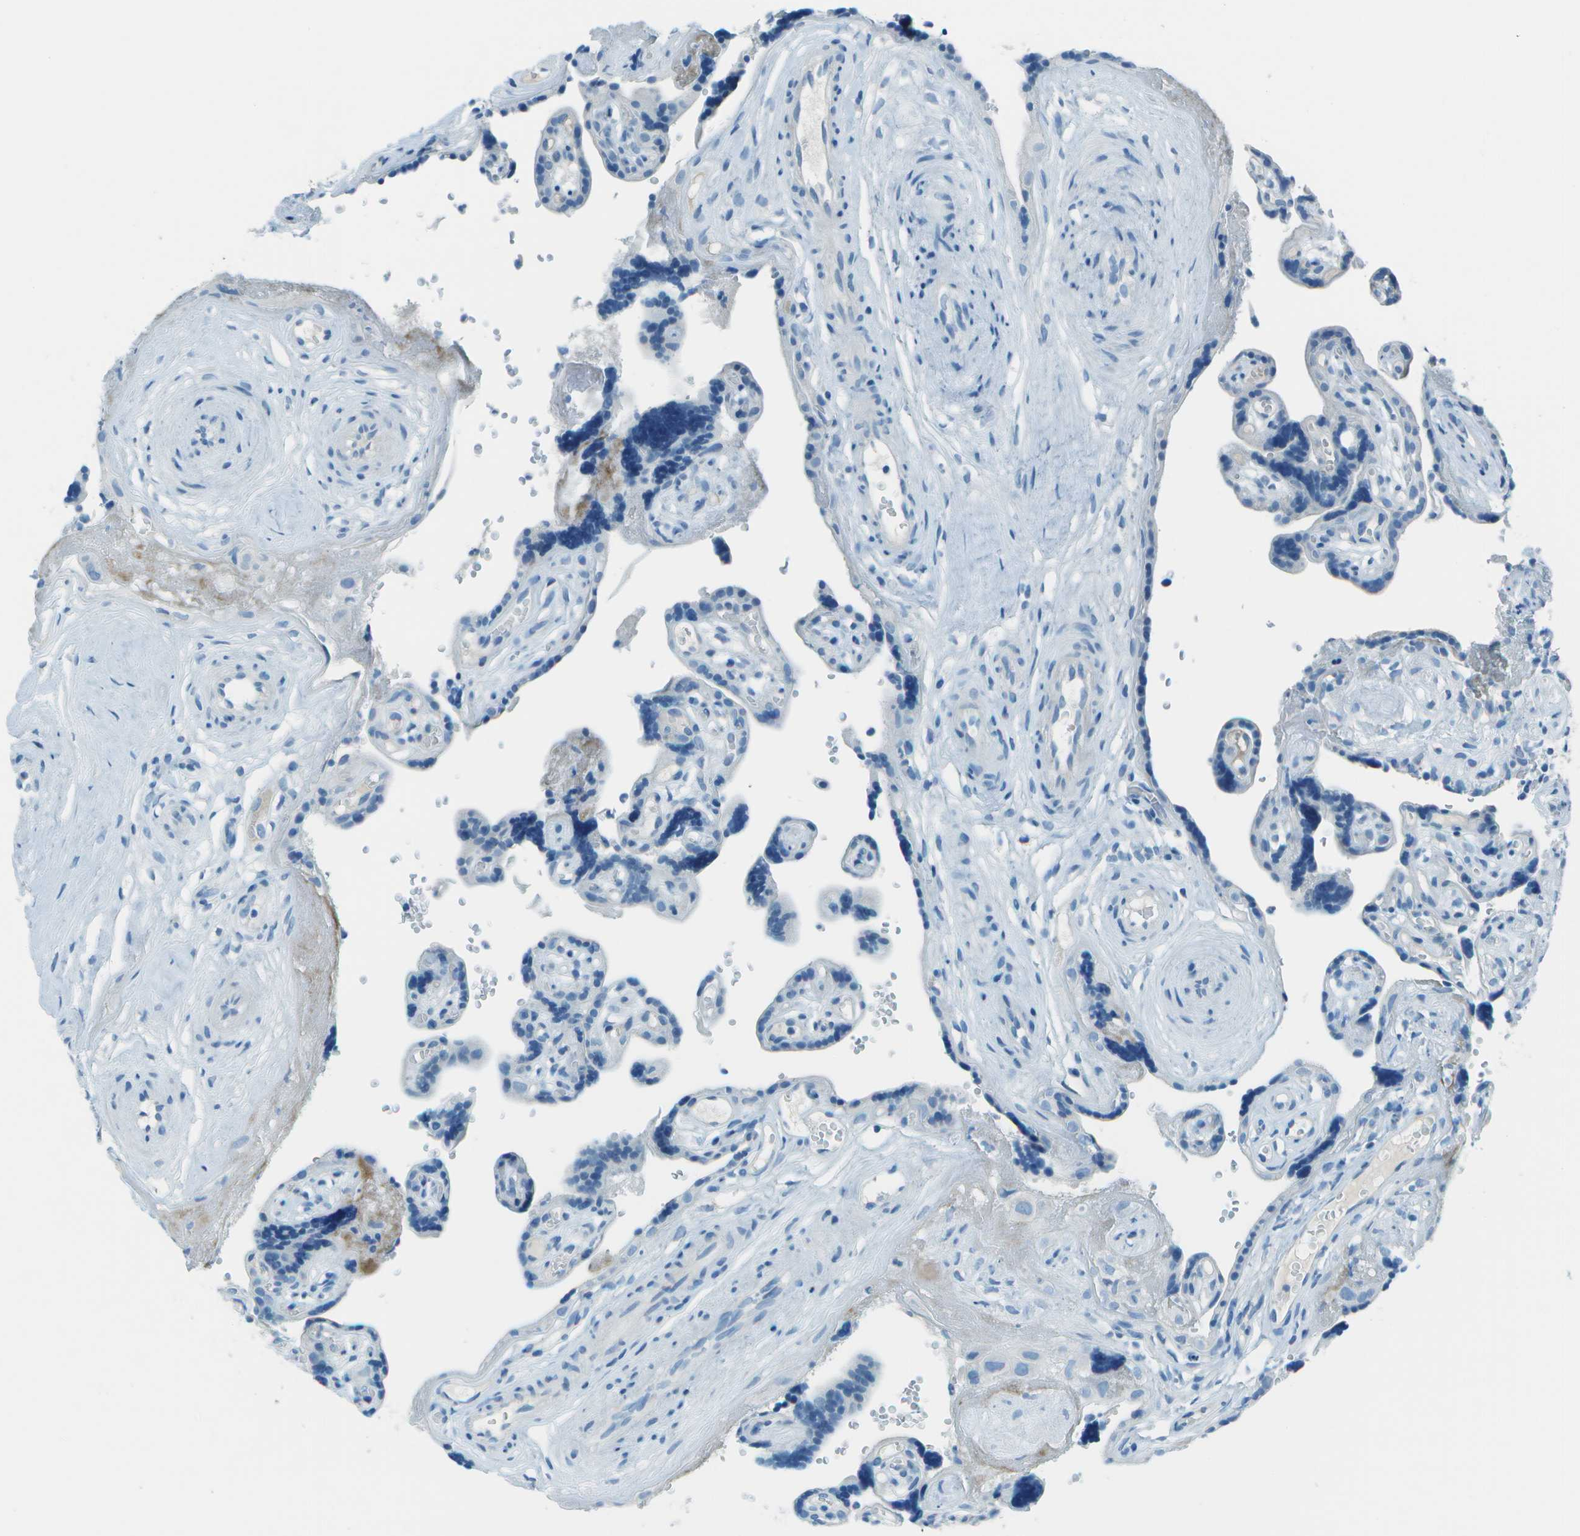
{"staining": {"intensity": "negative", "quantity": "none", "location": "none"}, "tissue": "placenta", "cell_type": "Decidual cells", "image_type": "normal", "snomed": [{"axis": "morphology", "description": "Normal tissue, NOS"}, {"axis": "topography", "description": "Placenta"}], "caption": "Decidual cells are negative for brown protein staining in unremarkable placenta. (DAB (3,3'-diaminobenzidine) immunohistochemistry with hematoxylin counter stain).", "gene": "FGF1", "patient": {"sex": "female", "age": 30}}